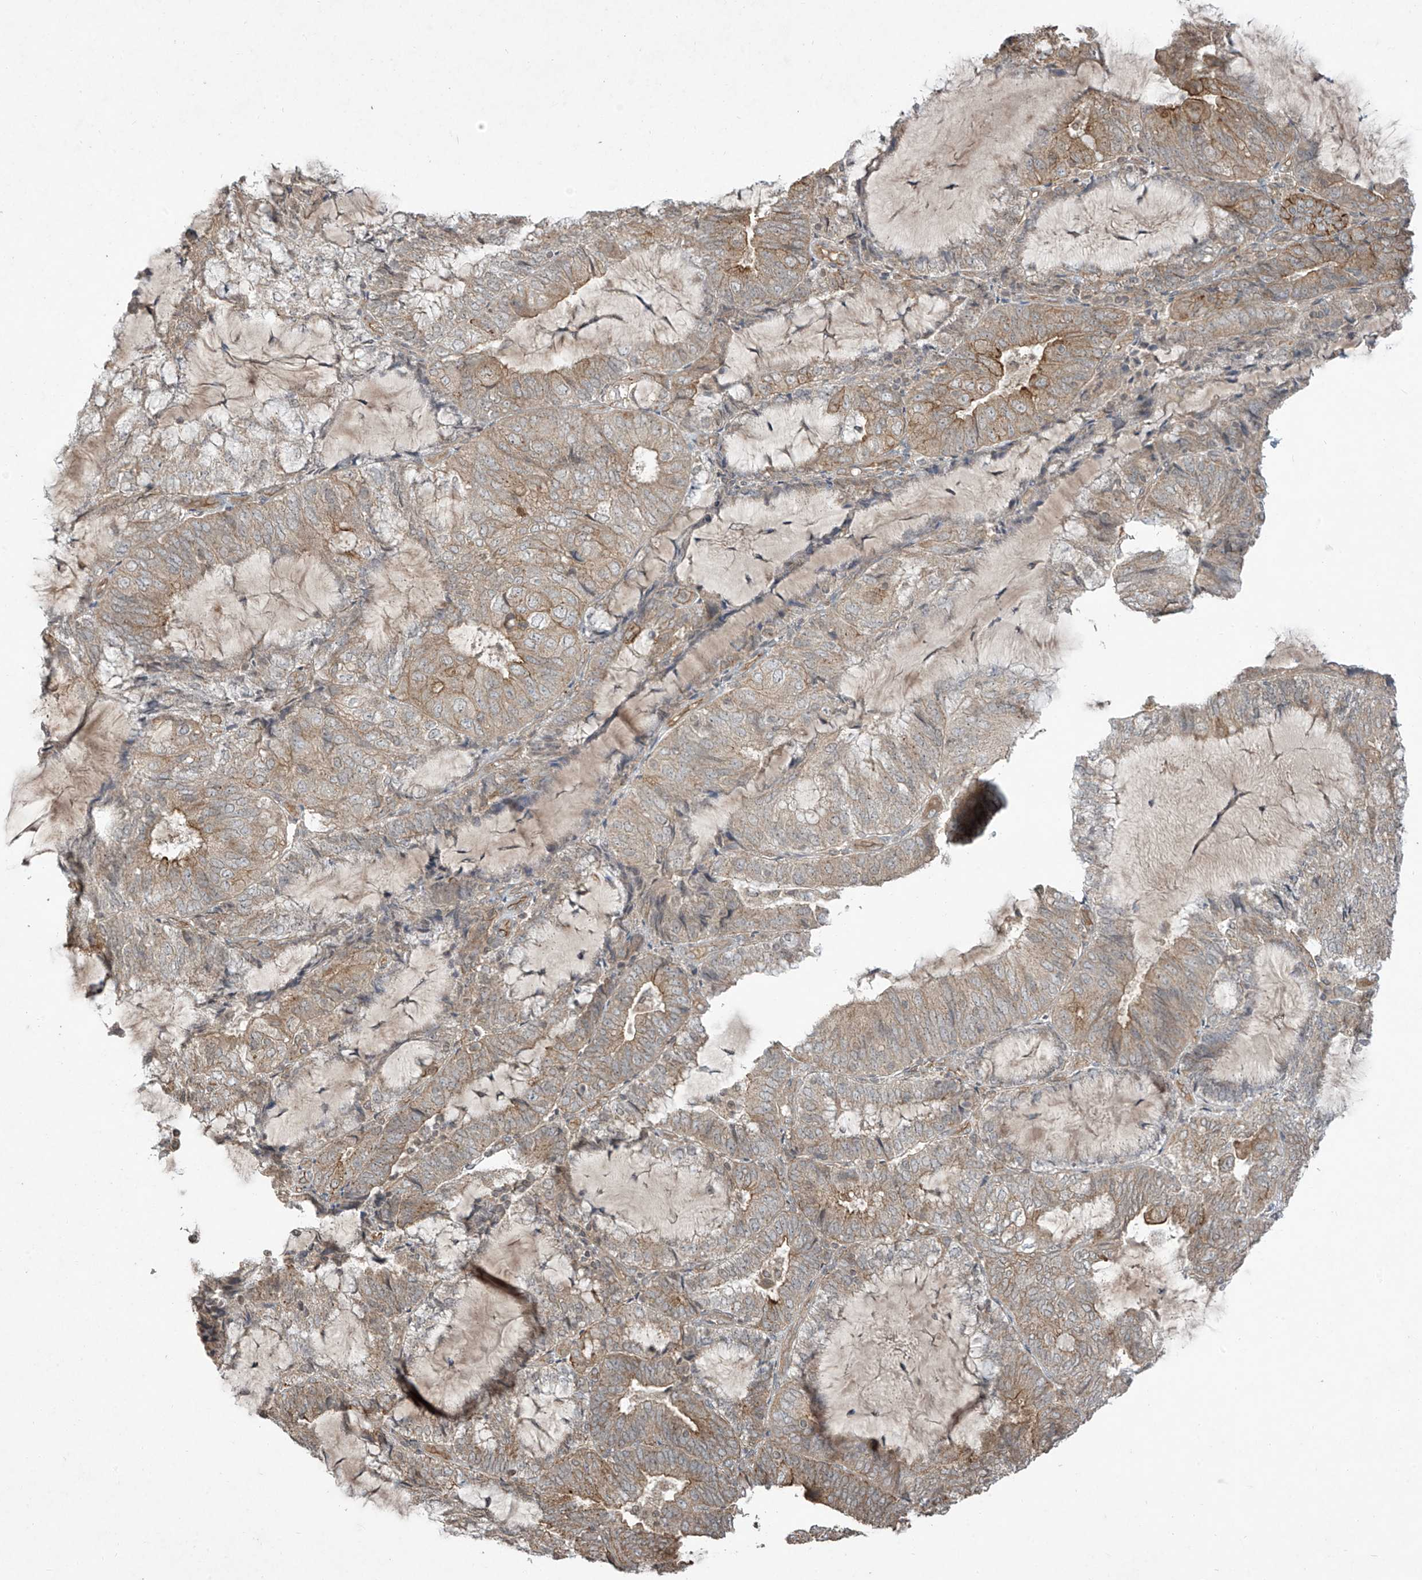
{"staining": {"intensity": "moderate", "quantity": "25%-75%", "location": "cytoplasmic/membranous"}, "tissue": "endometrial cancer", "cell_type": "Tumor cells", "image_type": "cancer", "snomed": [{"axis": "morphology", "description": "Adenocarcinoma, NOS"}, {"axis": "topography", "description": "Endometrium"}], "caption": "Human endometrial adenocarcinoma stained with a brown dye demonstrates moderate cytoplasmic/membranous positive staining in approximately 25%-75% of tumor cells.", "gene": "MATN2", "patient": {"sex": "female", "age": 81}}